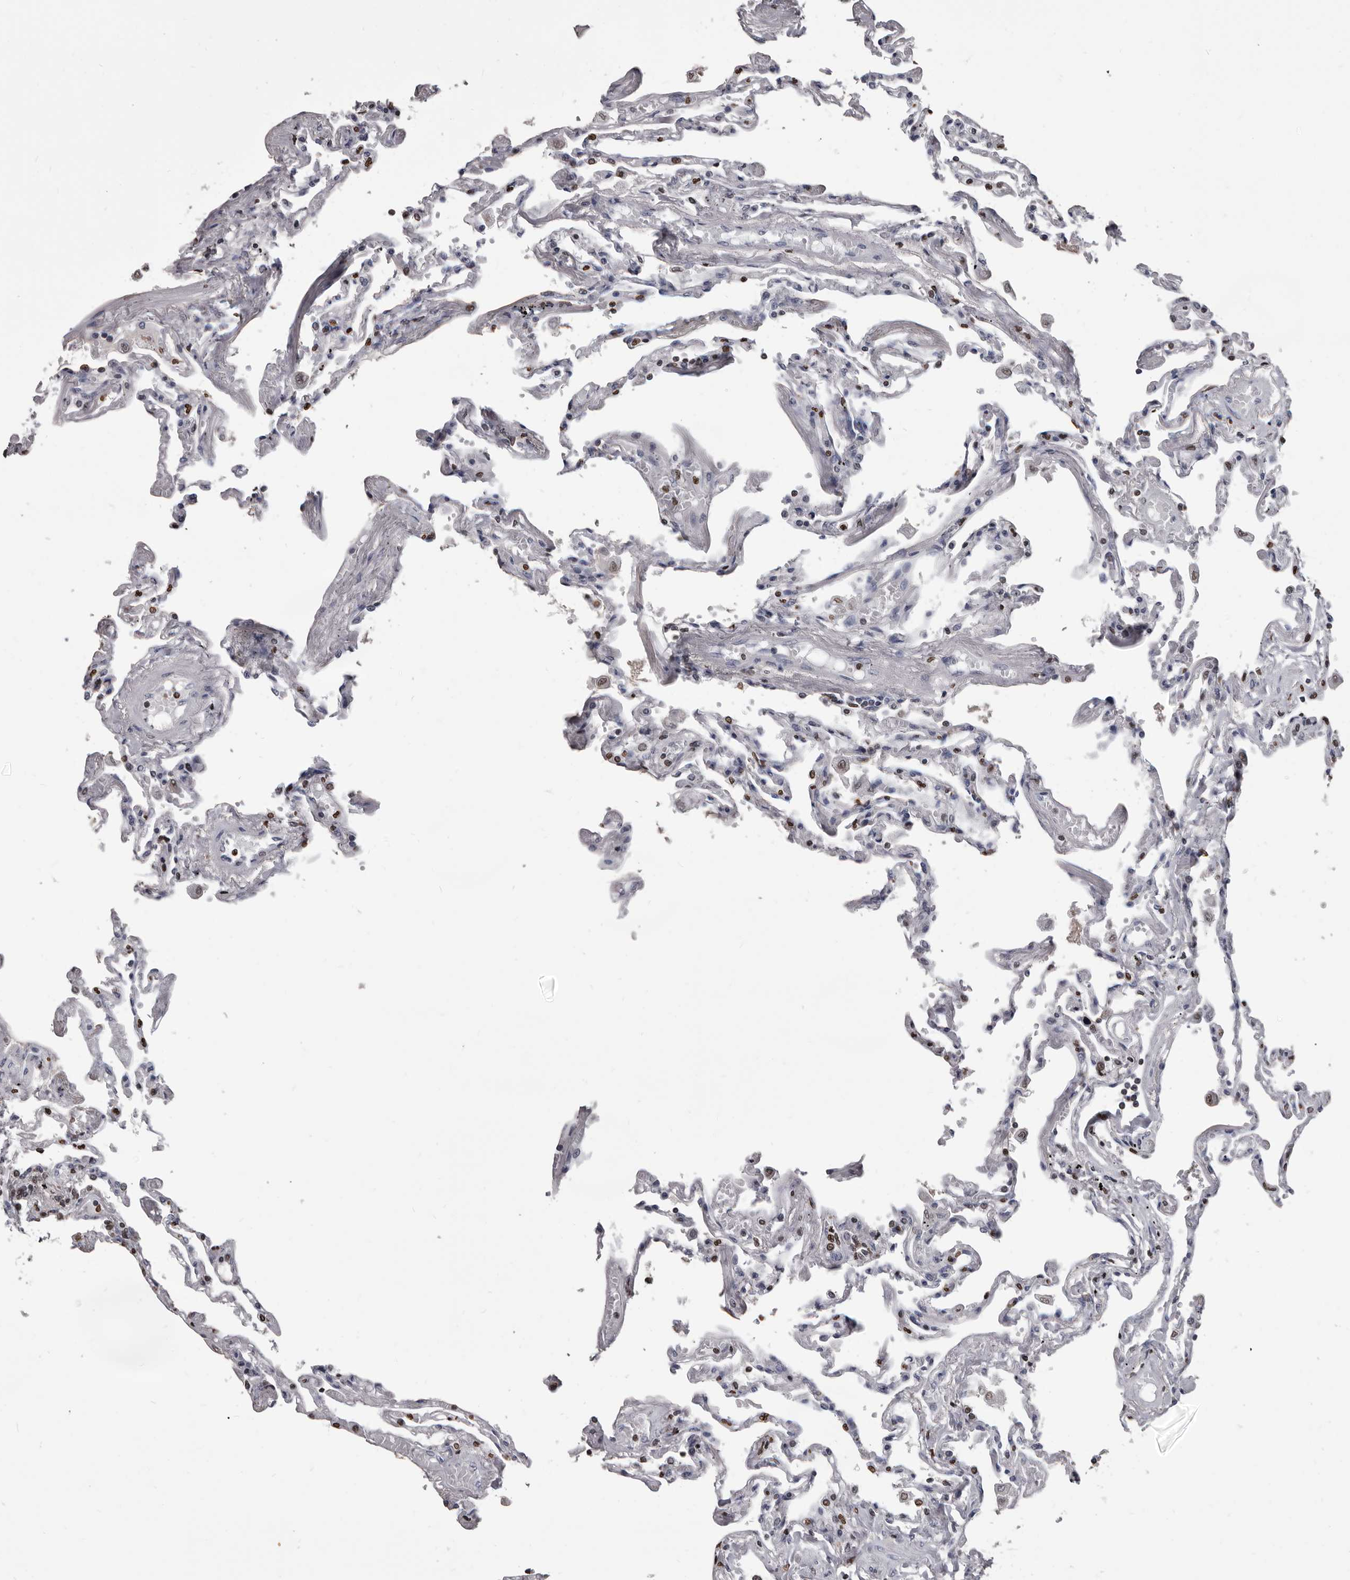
{"staining": {"intensity": "moderate", "quantity": "<25%", "location": "nuclear"}, "tissue": "lung", "cell_type": "Alveolar cells", "image_type": "normal", "snomed": [{"axis": "morphology", "description": "Normal tissue, NOS"}, {"axis": "topography", "description": "Lung"}], "caption": "A high-resolution histopathology image shows IHC staining of normal lung, which exhibits moderate nuclear staining in approximately <25% of alveolar cells.", "gene": "AHR", "patient": {"sex": "female", "age": 67}}